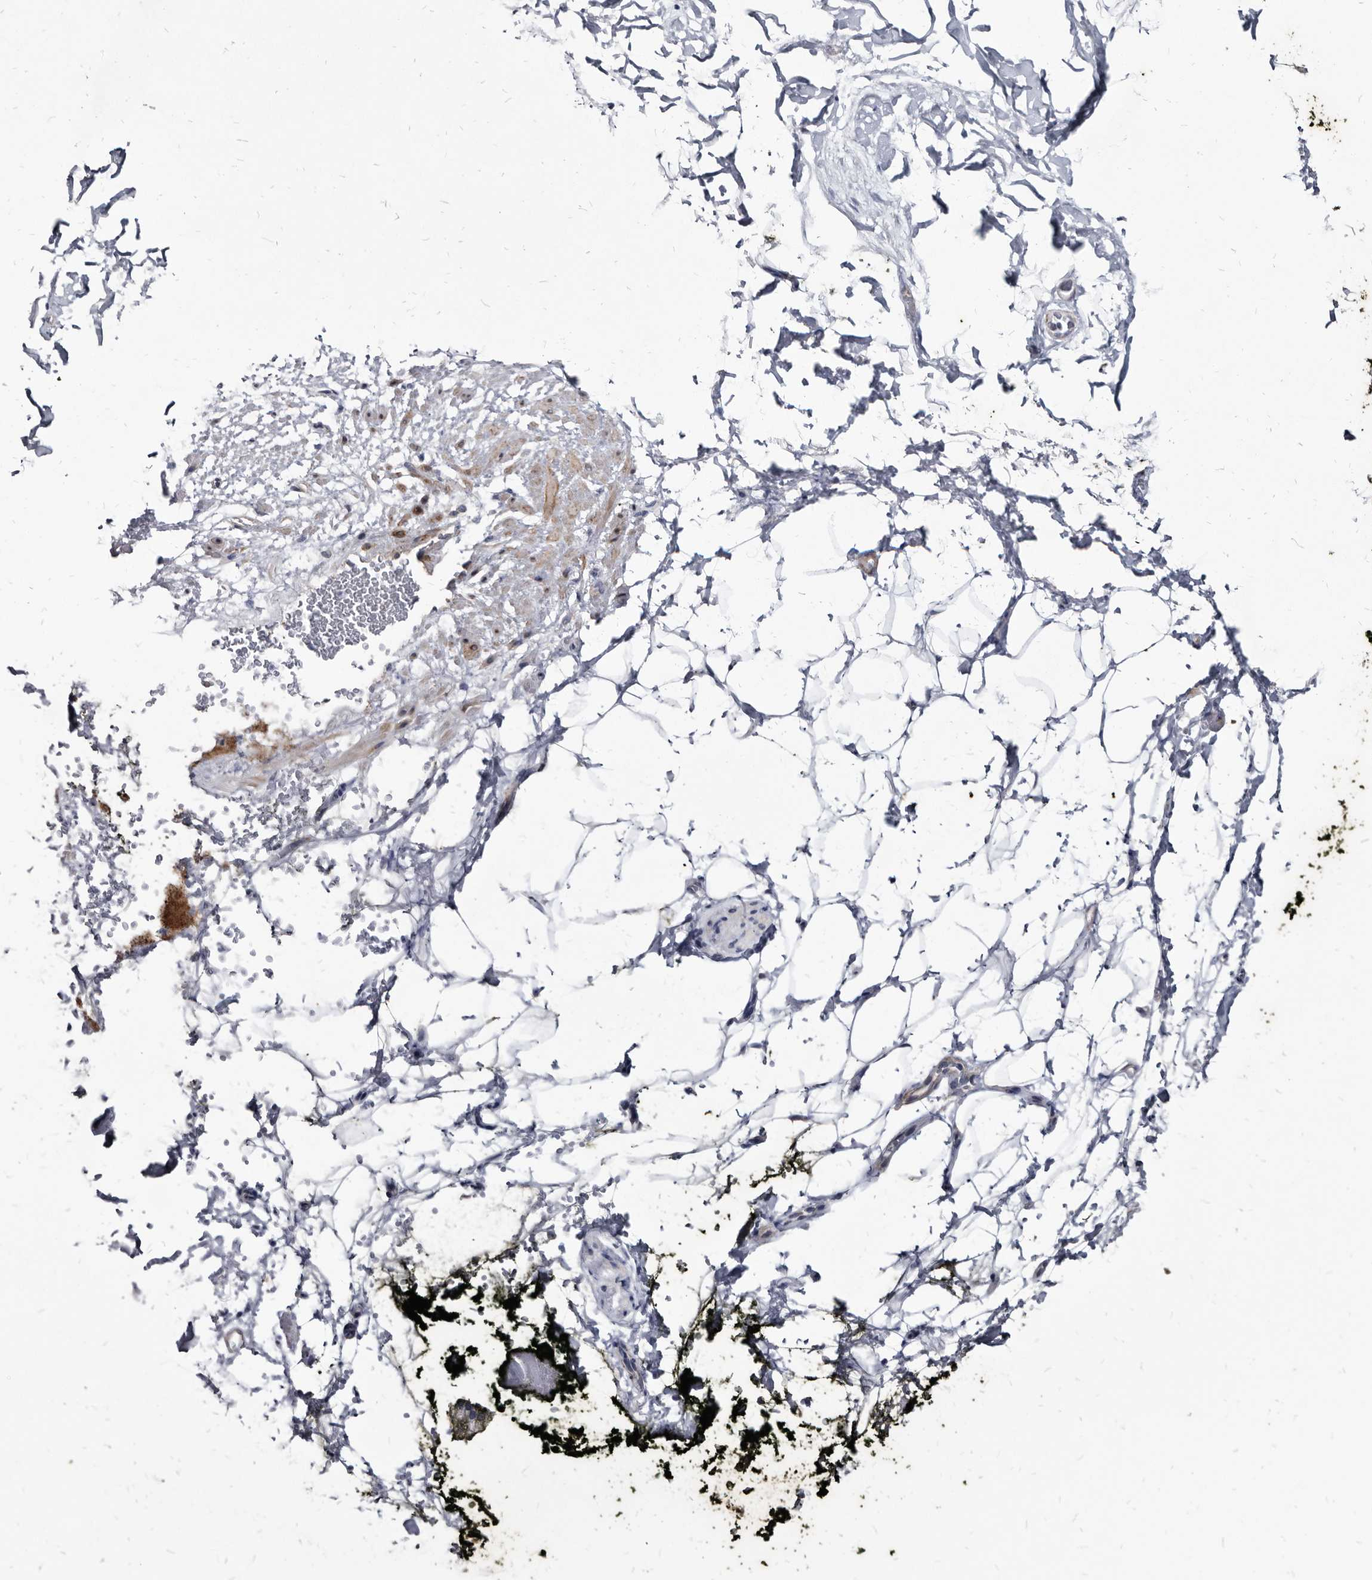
{"staining": {"intensity": "negative", "quantity": "none", "location": "none"}, "tissue": "adipose tissue", "cell_type": "Adipocytes", "image_type": "normal", "snomed": [{"axis": "morphology", "description": "Normal tissue, NOS"}, {"axis": "morphology", "description": "Adenocarcinoma, NOS"}, {"axis": "topography", "description": "Pancreas"}, {"axis": "topography", "description": "Peripheral nerve tissue"}], "caption": "Adipocytes show no significant staining in normal adipose tissue. The staining was performed using DAB to visualize the protein expression in brown, while the nuclei were stained in blue with hematoxylin (Magnification: 20x).", "gene": "PRSS8", "patient": {"sex": "male", "age": 59}}